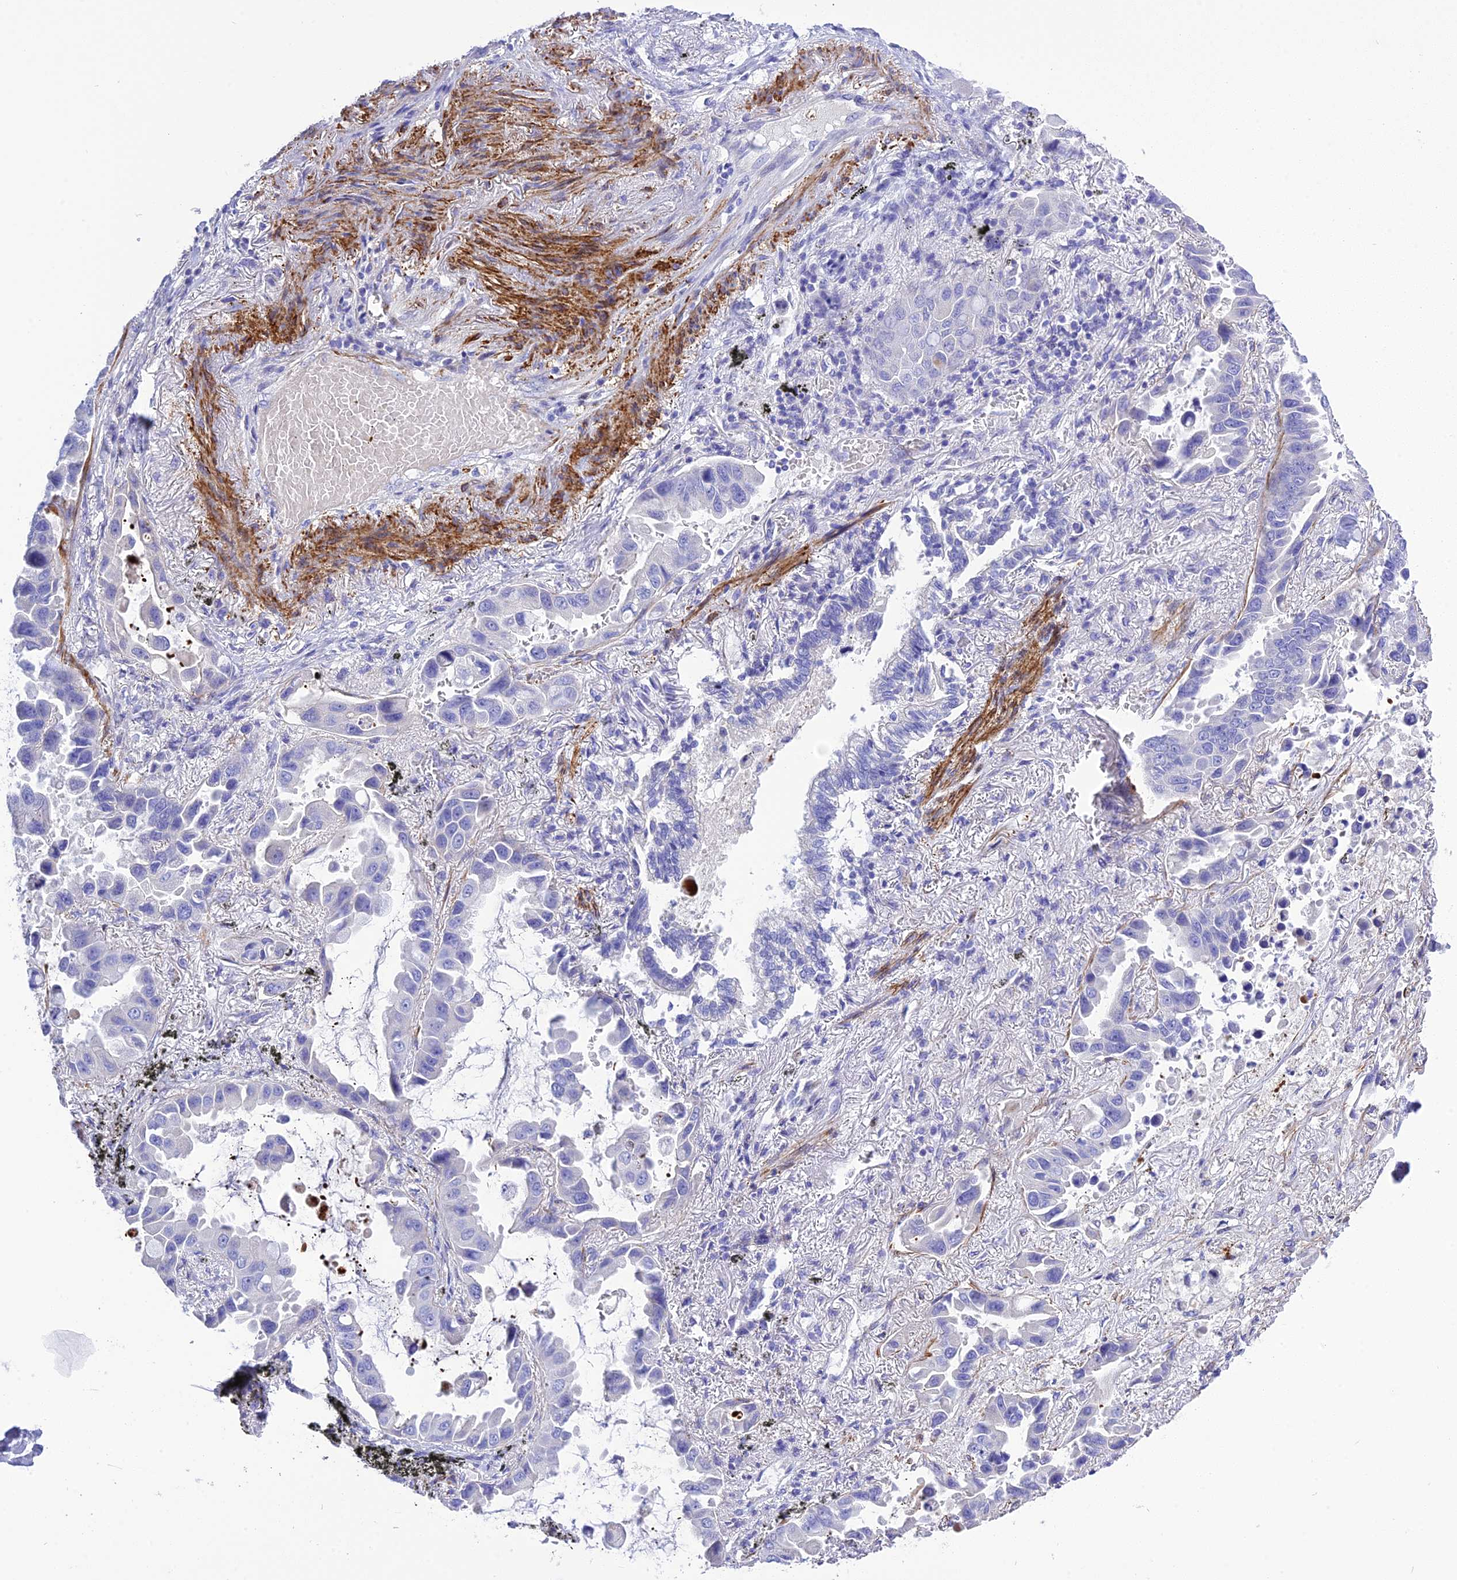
{"staining": {"intensity": "negative", "quantity": "none", "location": "none"}, "tissue": "lung cancer", "cell_type": "Tumor cells", "image_type": "cancer", "snomed": [{"axis": "morphology", "description": "Adenocarcinoma, NOS"}, {"axis": "topography", "description": "Lung"}], "caption": "The image displays no staining of tumor cells in lung cancer (adenocarcinoma).", "gene": "FRA10AC1", "patient": {"sex": "male", "age": 64}}